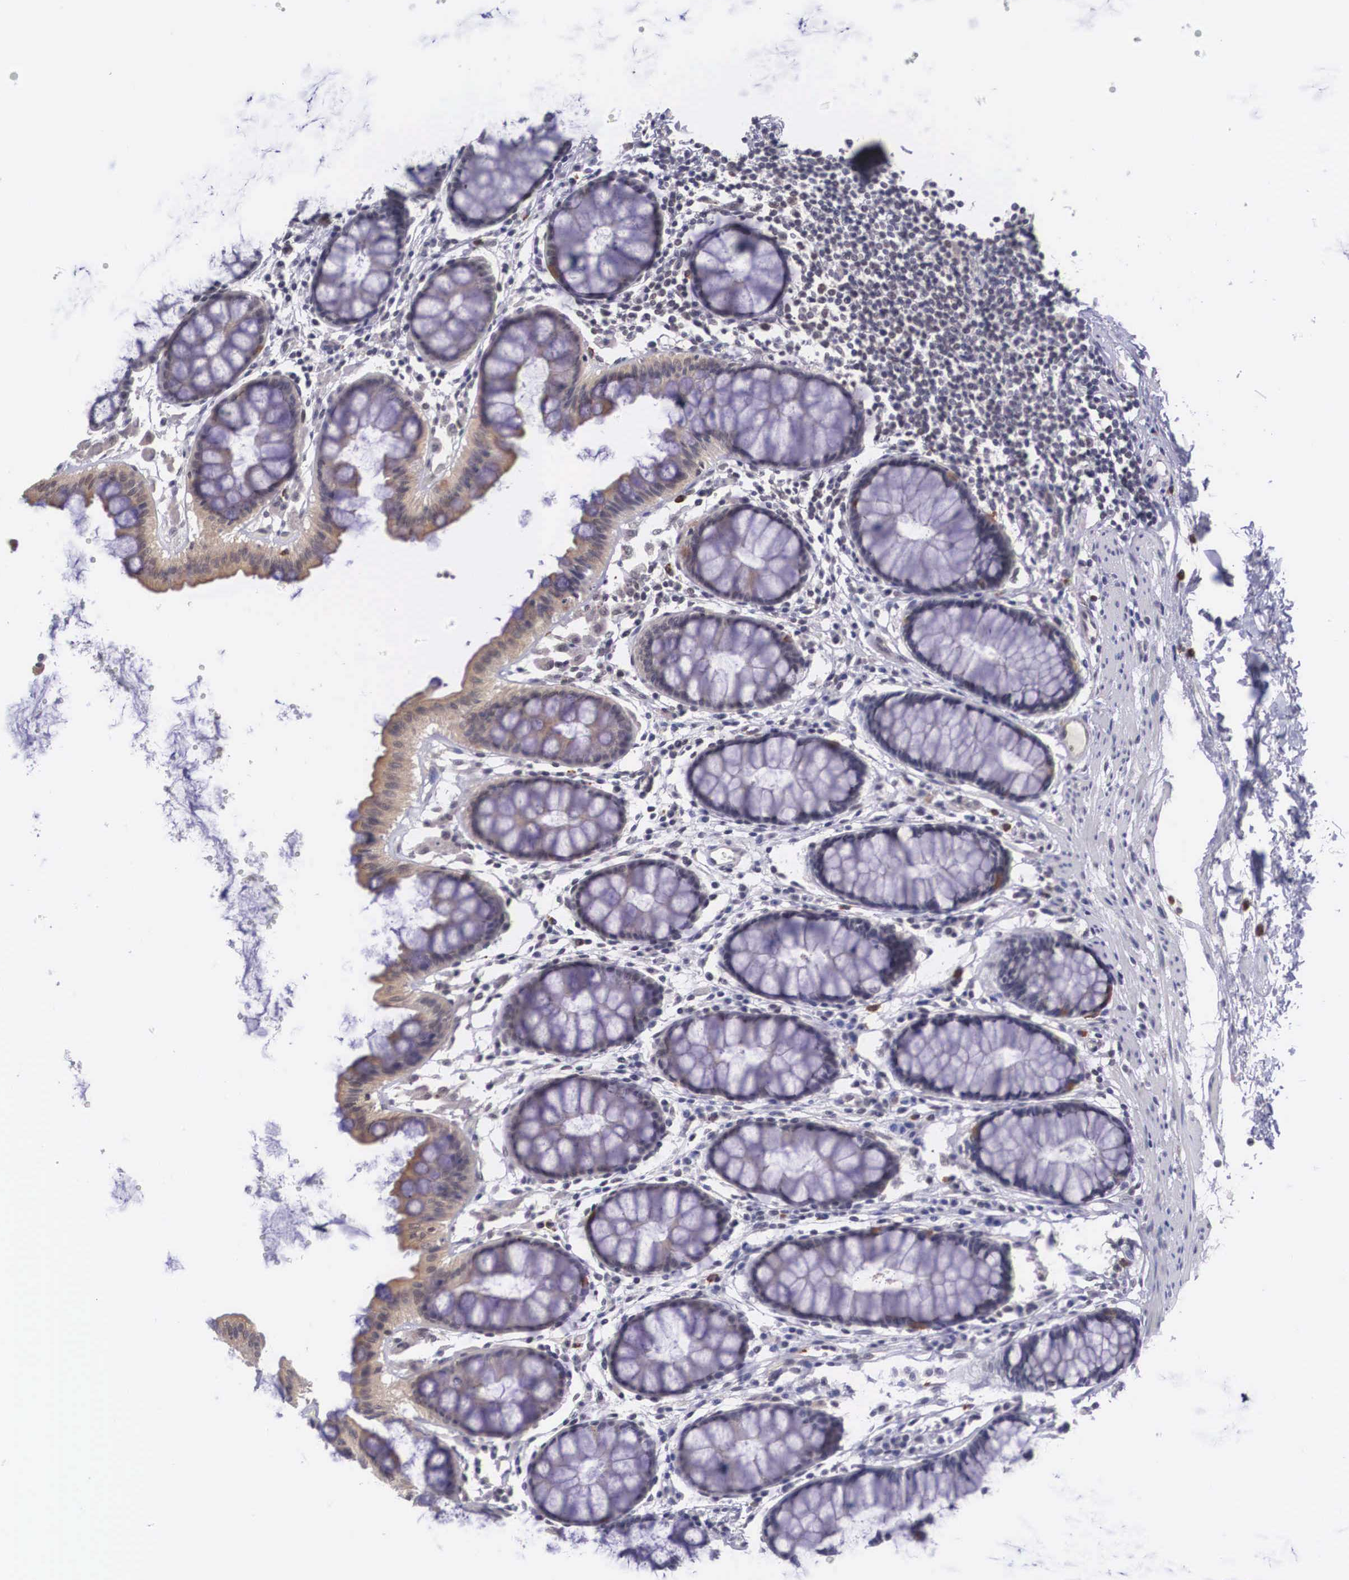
{"staining": {"intensity": "moderate", "quantity": "25%-75%", "location": "cytoplasmic/membranous,nuclear"}, "tissue": "rectum", "cell_type": "Glandular cells", "image_type": "normal", "snomed": [{"axis": "morphology", "description": "Normal tissue, NOS"}, {"axis": "topography", "description": "Rectum"}], "caption": "Immunohistochemistry (IHC) of benign rectum shows medium levels of moderate cytoplasmic/membranous,nuclear expression in approximately 25%-75% of glandular cells.", "gene": "NINL", "patient": {"sex": "male", "age": 77}}